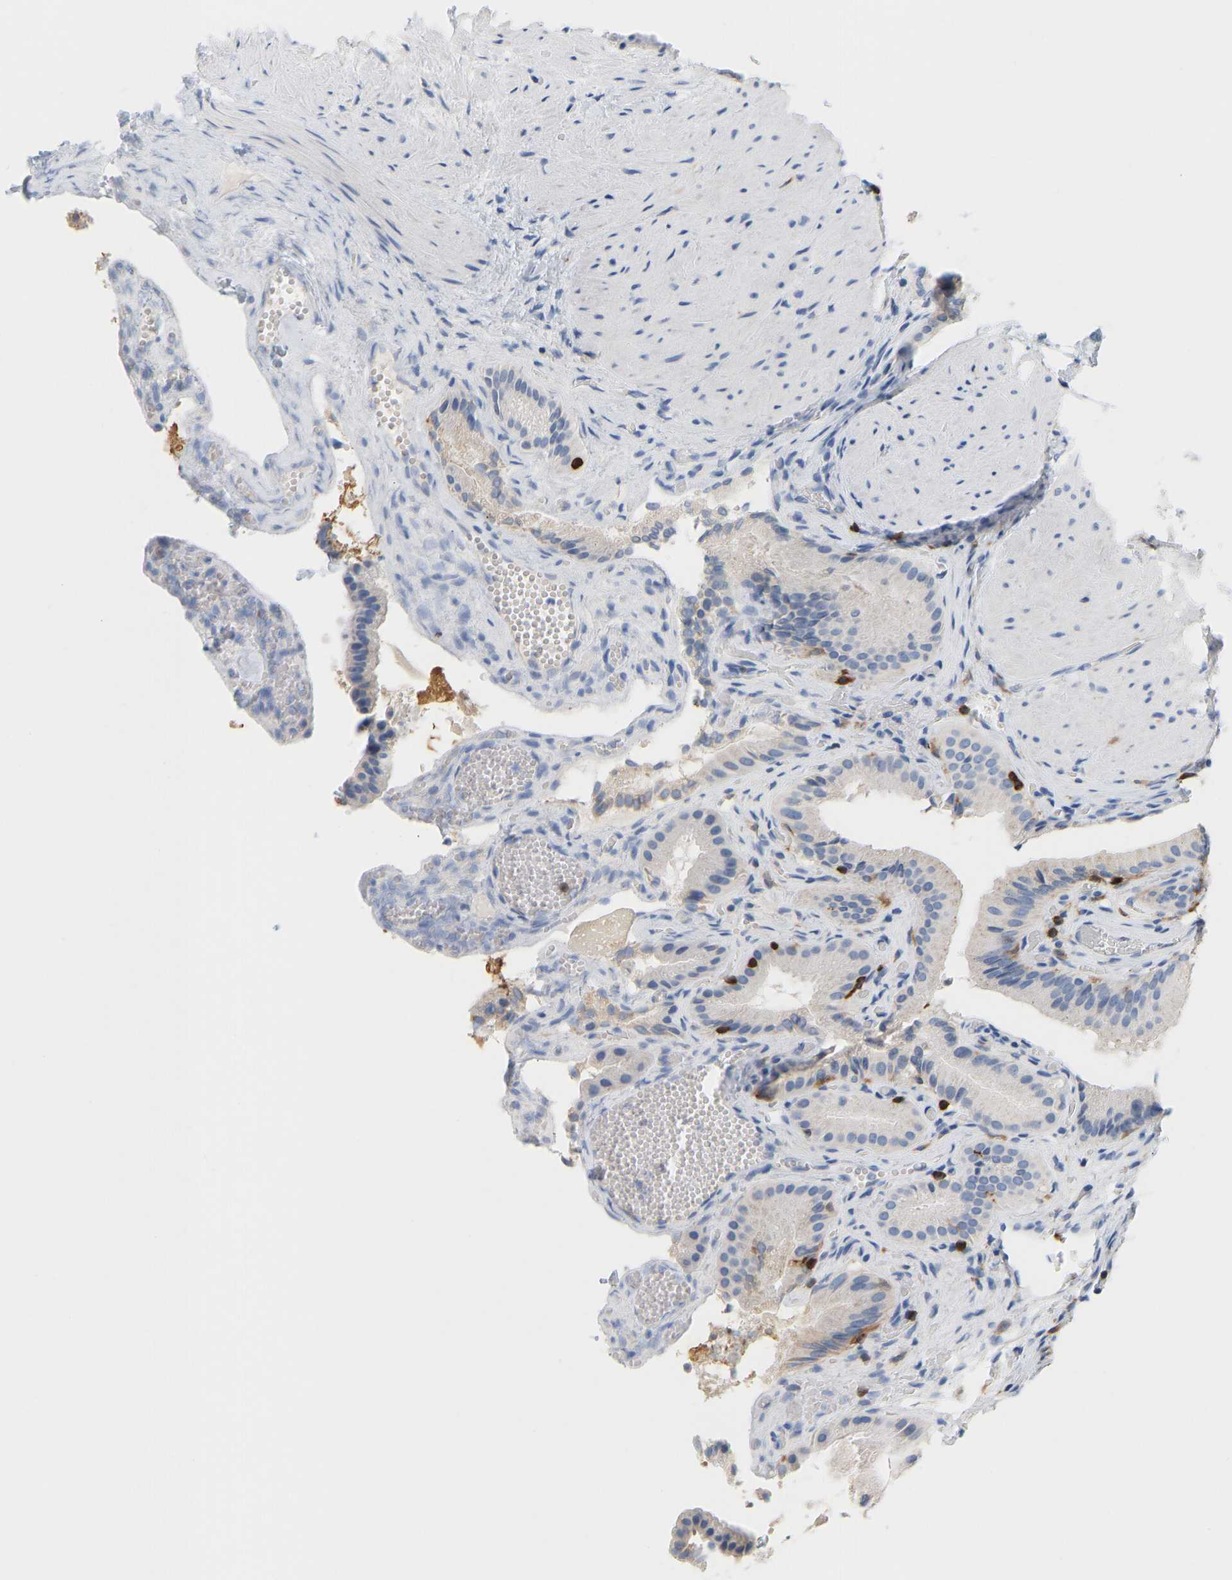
{"staining": {"intensity": "weak", "quantity": "<25%", "location": "cytoplasmic/membranous"}, "tissue": "gallbladder", "cell_type": "Glandular cells", "image_type": "normal", "snomed": [{"axis": "morphology", "description": "Normal tissue, NOS"}, {"axis": "topography", "description": "Gallbladder"}], "caption": "The image reveals no significant staining in glandular cells of gallbladder.", "gene": "EVL", "patient": {"sex": "male", "age": 49}}